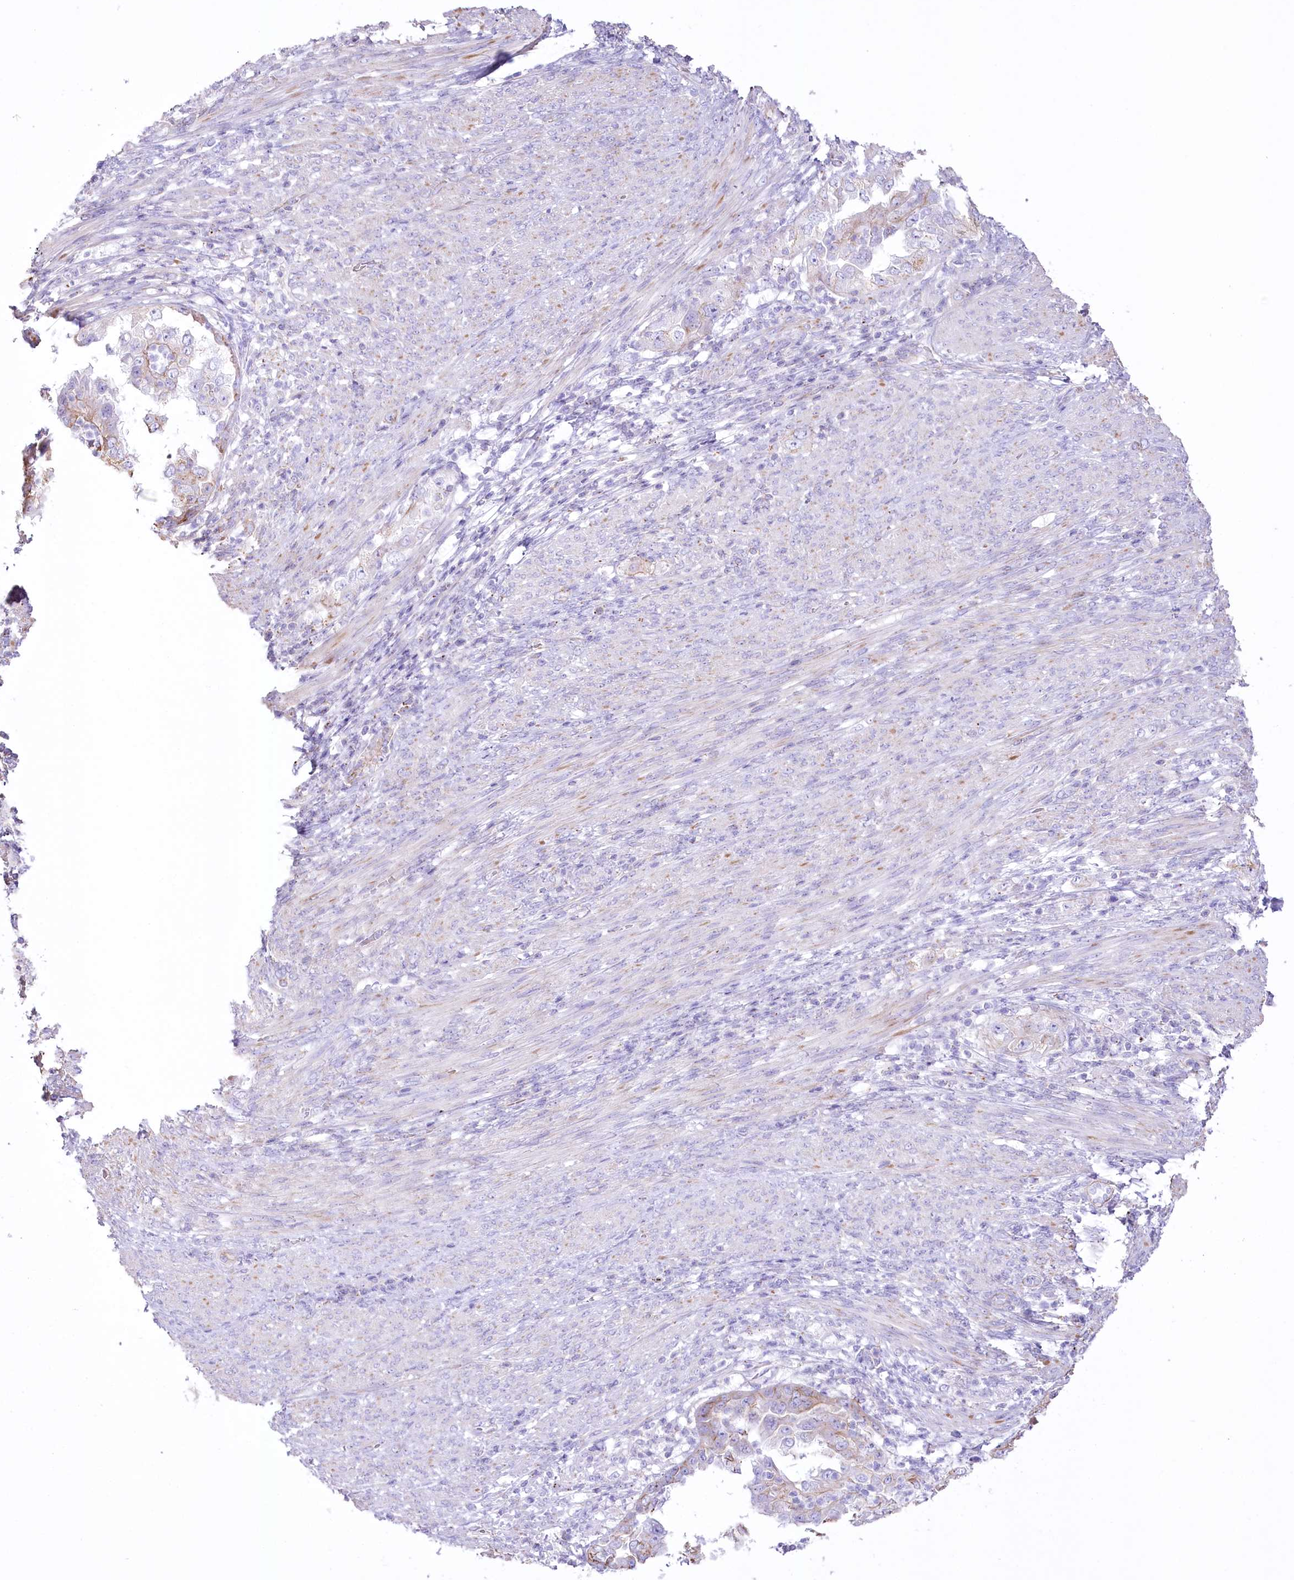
{"staining": {"intensity": "moderate", "quantity": "<25%", "location": "cytoplasmic/membranous"}, "tissue": "endometrial cancer", "cell_type": "Tumor cells", "image_type": "cancer", "snomed": [{"axis": "morphology", "description": "Adenocarcinoma, NOS"}, {"axis": "topography", "description": "Endometrium"}], "caption": "Immunohistochemistry (DAB) staining of human endometrial cancer demonstrates moderate cytoplasmic/membranous protein expression in about <25% of tumor cells.", "gene": "FAM216A", "patient": {"sex": "female", "age": 85}}